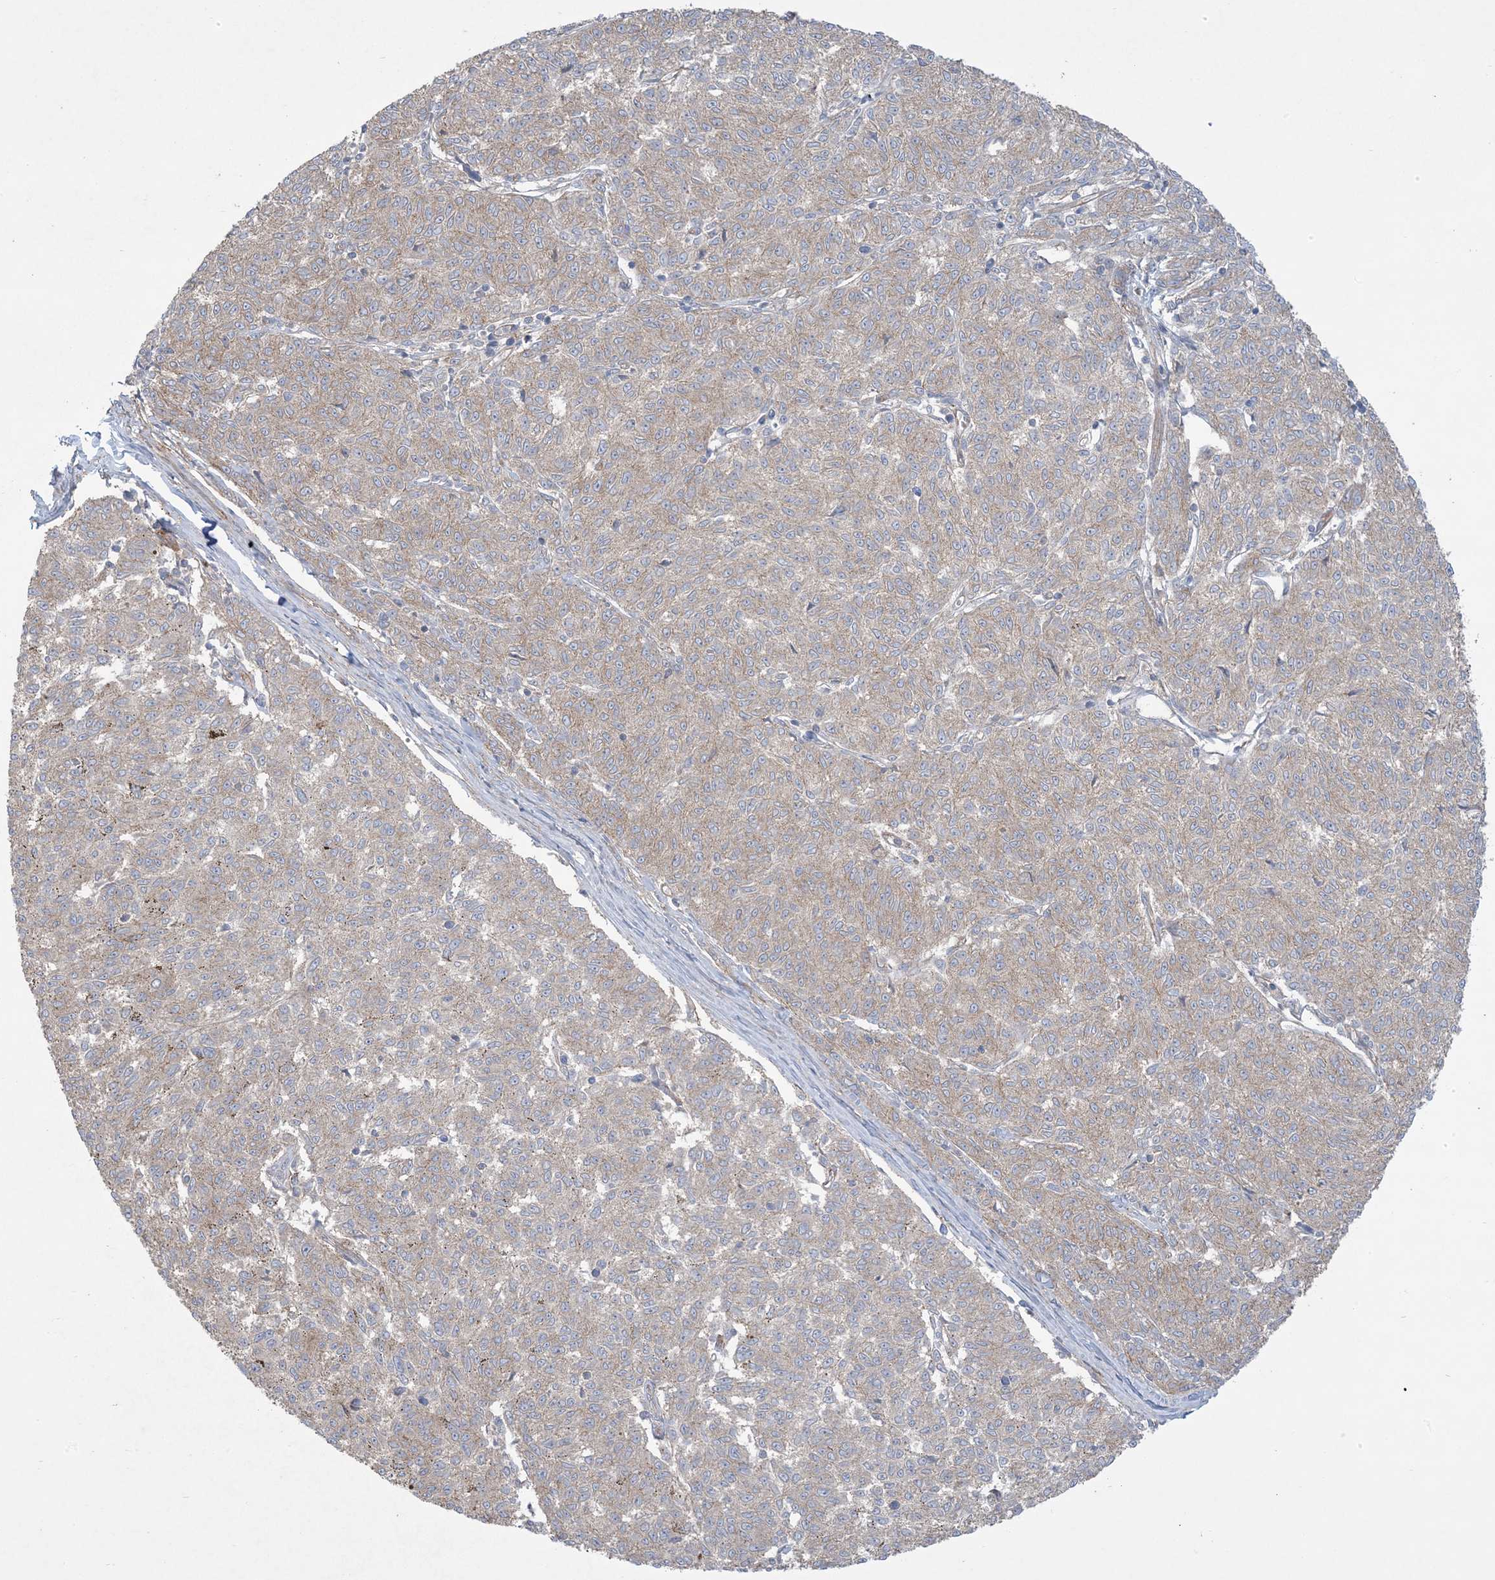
{"staining": {"intensity": "weak", "quantity": "25%-75%", "location": "cytoplasmic/membranous"}, "tissue": "melanoma", "cell_type": "Tumor cells", "image_type": "cancer", "snomed": [{"axis": "morphology", "description": "Malignant melanoma, NOS"}, {"axis": "topography", "description": "Skin"}], "caption": "A photomicrograph of malignant melanoma stained for a protein exhibits weak cytoplasmic/membranous brown staining in tumor cells.", "gene": "CCNY", "patient": {"sex": "female", "age": 72}}